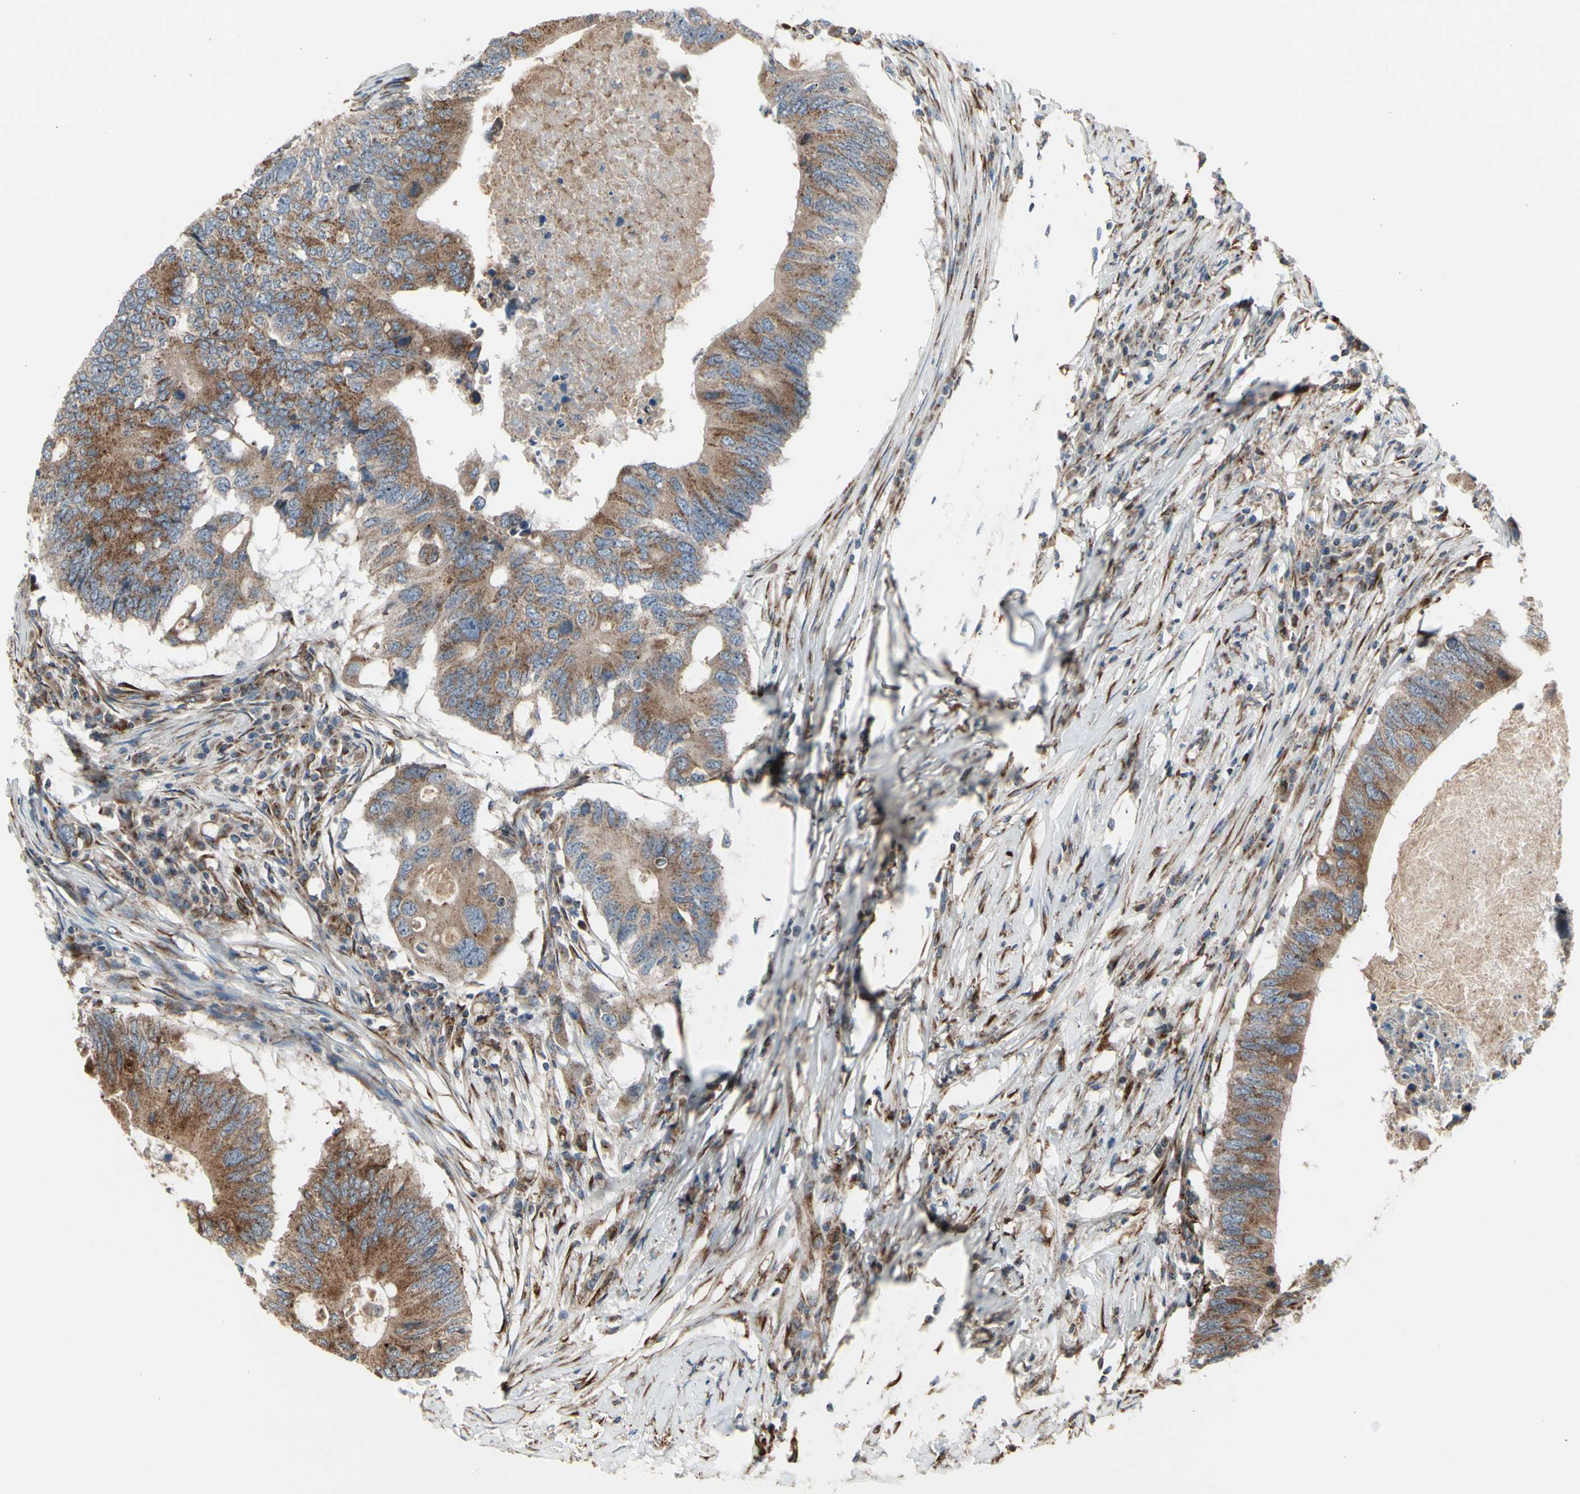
{"staining": {"intensity": "moderate", "quantity": ">75%", "location": "cytoplasmic/membranous"}, "tissue": "colorectal cancer", "cell_type": "Tumor cells", "image_type": "cancer", "snomed": [{"axis": "morphology", "description": "Adenocarcinoma, NOS"}, {"axis": "topography", "description": "Colon"}], "caption": "This is a micrograph of immunohistochemistry (IHC) staining of colorectal cancer (adenocarcinoma), which shows moderate expression in the cytoplasmic/membranous of tumor cells.", "gene": "SLC39A9", "patient": {"sex": "male", "age": 71}}